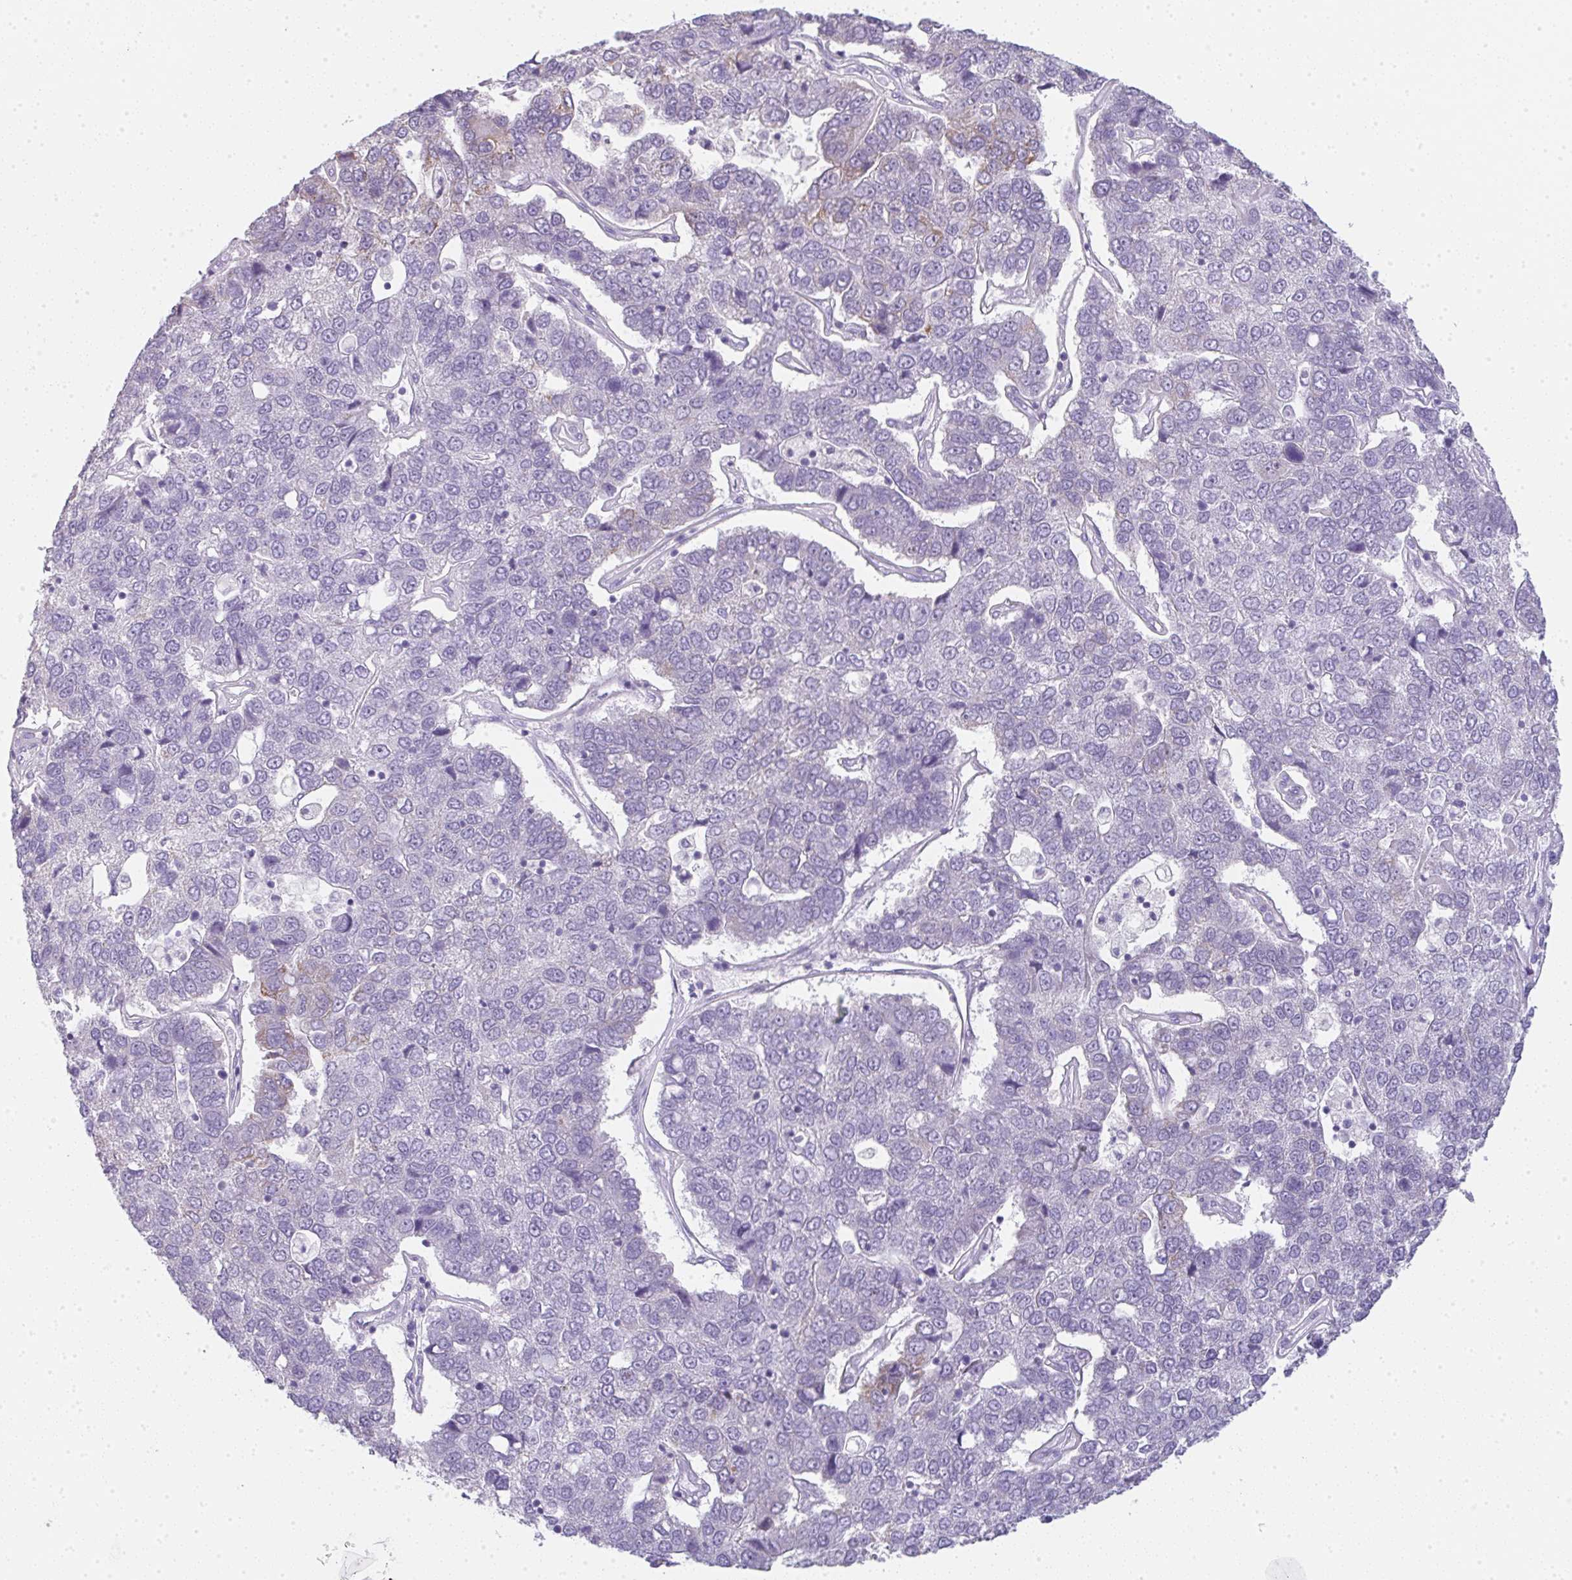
{"staining": {"intensity": "weak", "quantity": "<25%", "location": "cytoplasmic/membranous"}, "tissue": "pancreatic cancer", "cell_type": "Tumor cells", "image_type": "cancer", "snomed": [{"axis": "morphology", "description": "Adenocarcinoma, NOS"}, {"axis": "topography", "description": "Pancreas"}], "caption": "Tumor cells show no significant staining in pancreatic adenocarcinoma.", "gene": "LPAR4", "patient": {"sex": "female", "age": 61}}